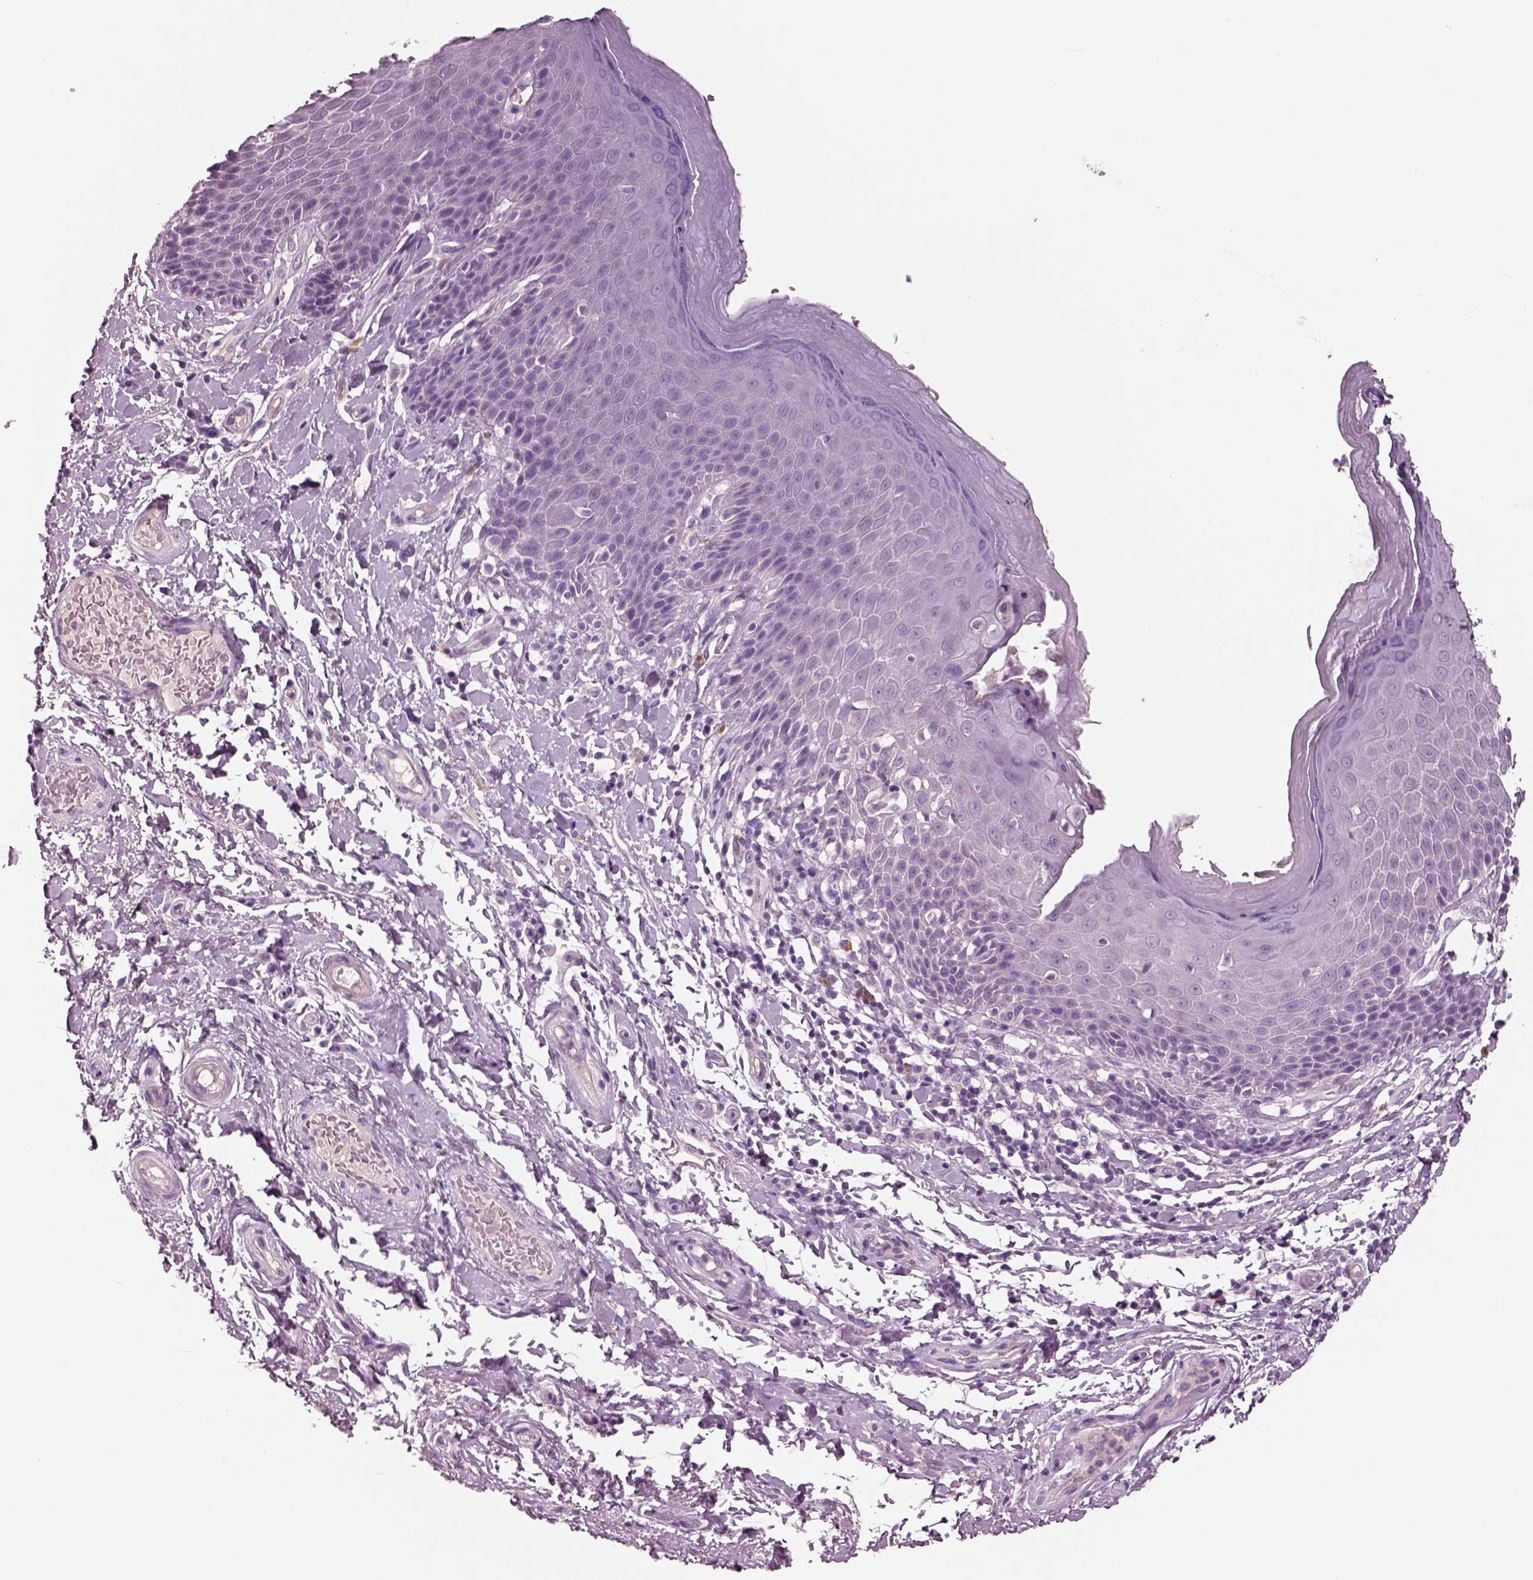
{"staining": {"intensity": "negative", "quantity": "none", "location": "none"}, "tissue": "skin", "cell_type": "Epidermal cells", "image_type": "normal", "snomed": [{"axis": "morphology", "description": "Normal tissue, NOS"}, {"axis": "topography", "description": "Anal"}, {"axis": "topography", "description": "Peripheral nerve tissue"}], "caption": "There is no significant expression in epidermal cells of skin. (Stains: DAB (3,3'-diaminobenzidine) IHC with hematoxylin counter stain, Microscopy: brightfield microscopy at high magnification).", "gene": "IGLL1", "patient": {"sex": "male", "age": 51}}